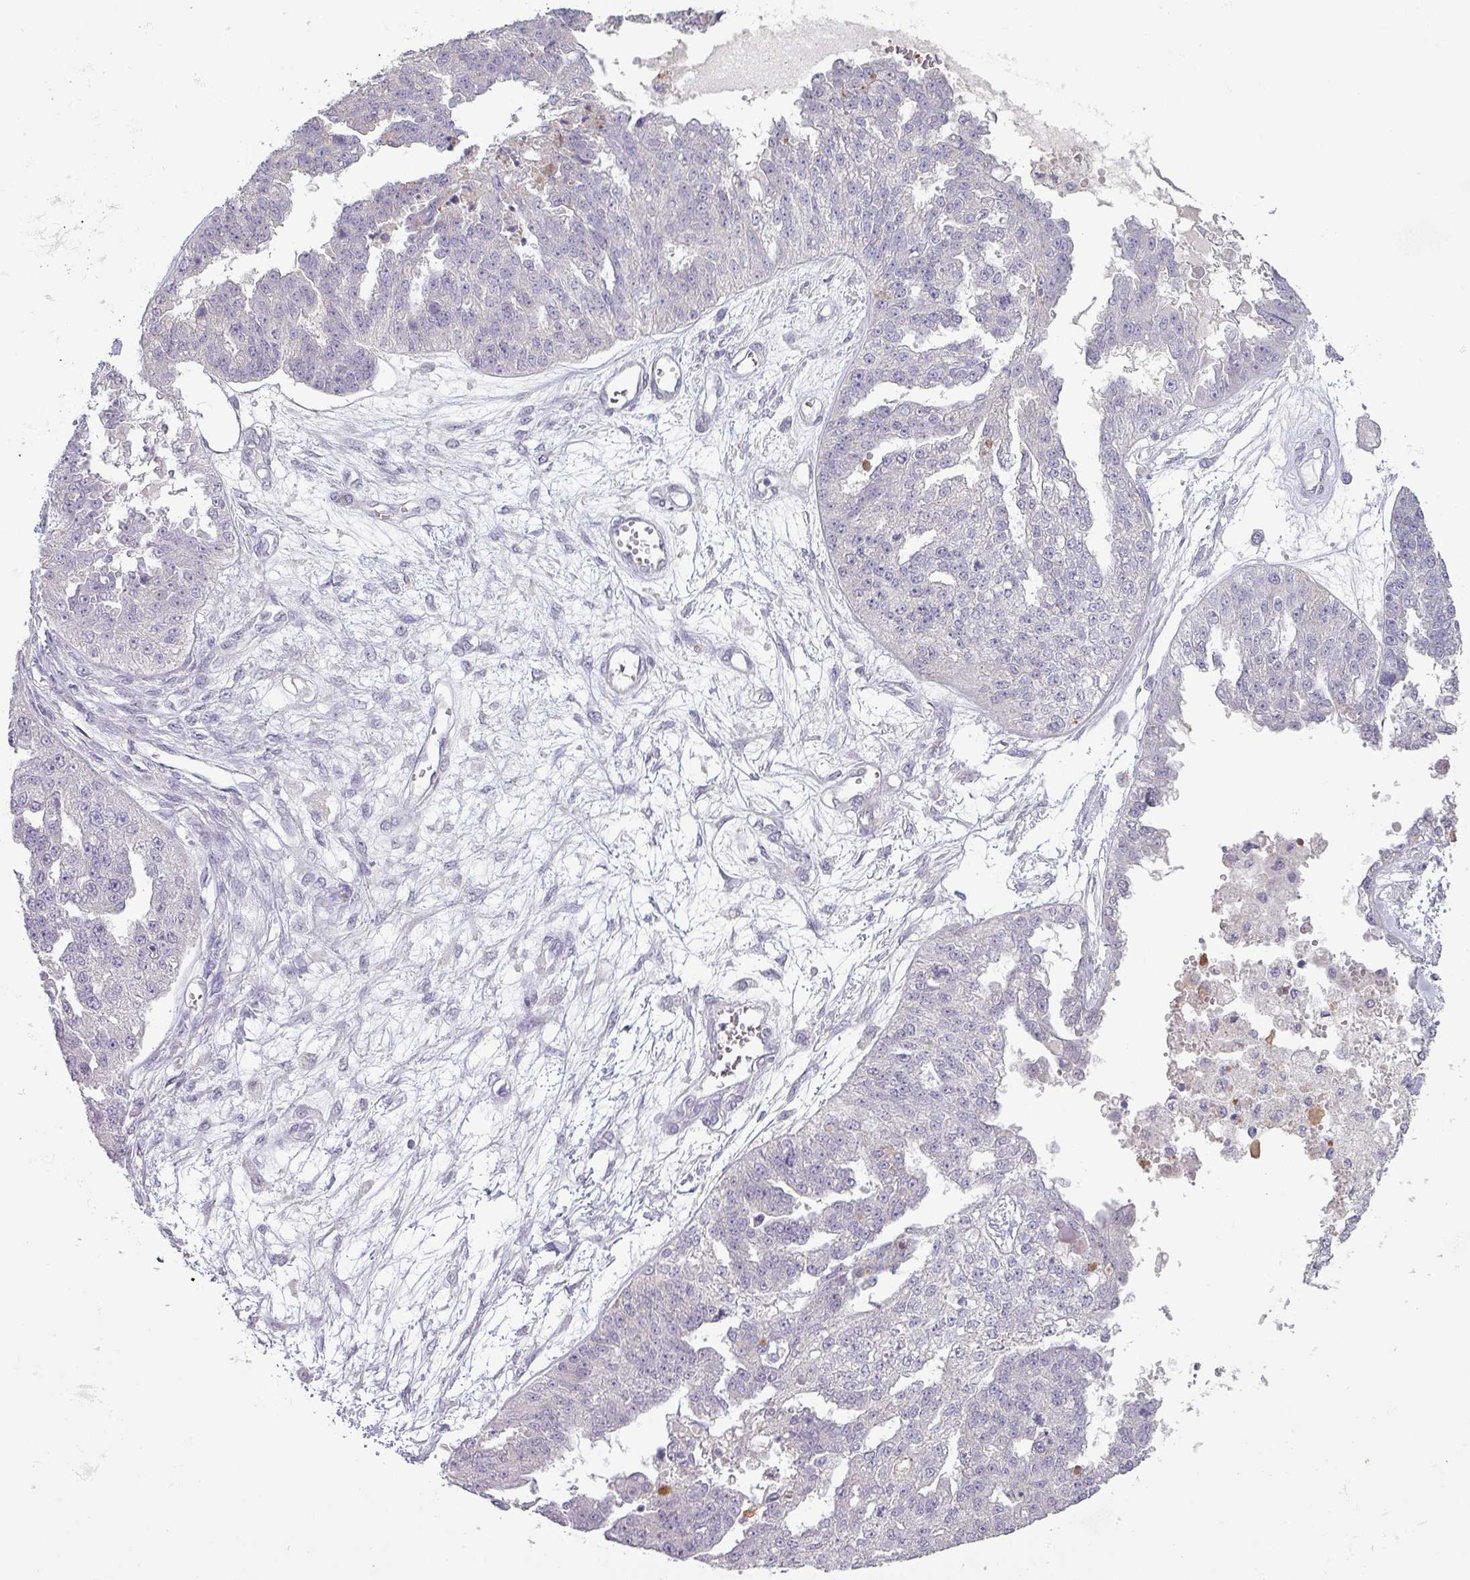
{"staining": {"intensity": "negative", "quantity": "none", "location": "none"}, "tissue": "ovarian cancer", "cell_type": "Tumor cells", "image_type": "cancer", "snomed": [{"axis": "morphology", "description": "Cystadenocarcinoma, serous, NOS"}, {"axis": "topography", "description": "Ovary"}], "caption": "This is an IHC micrograph of human ovarian cancer. There is no positivity in tumor cells.", "gene": "MAGEC3", "patient": {"sex": "female", "age": 58}}